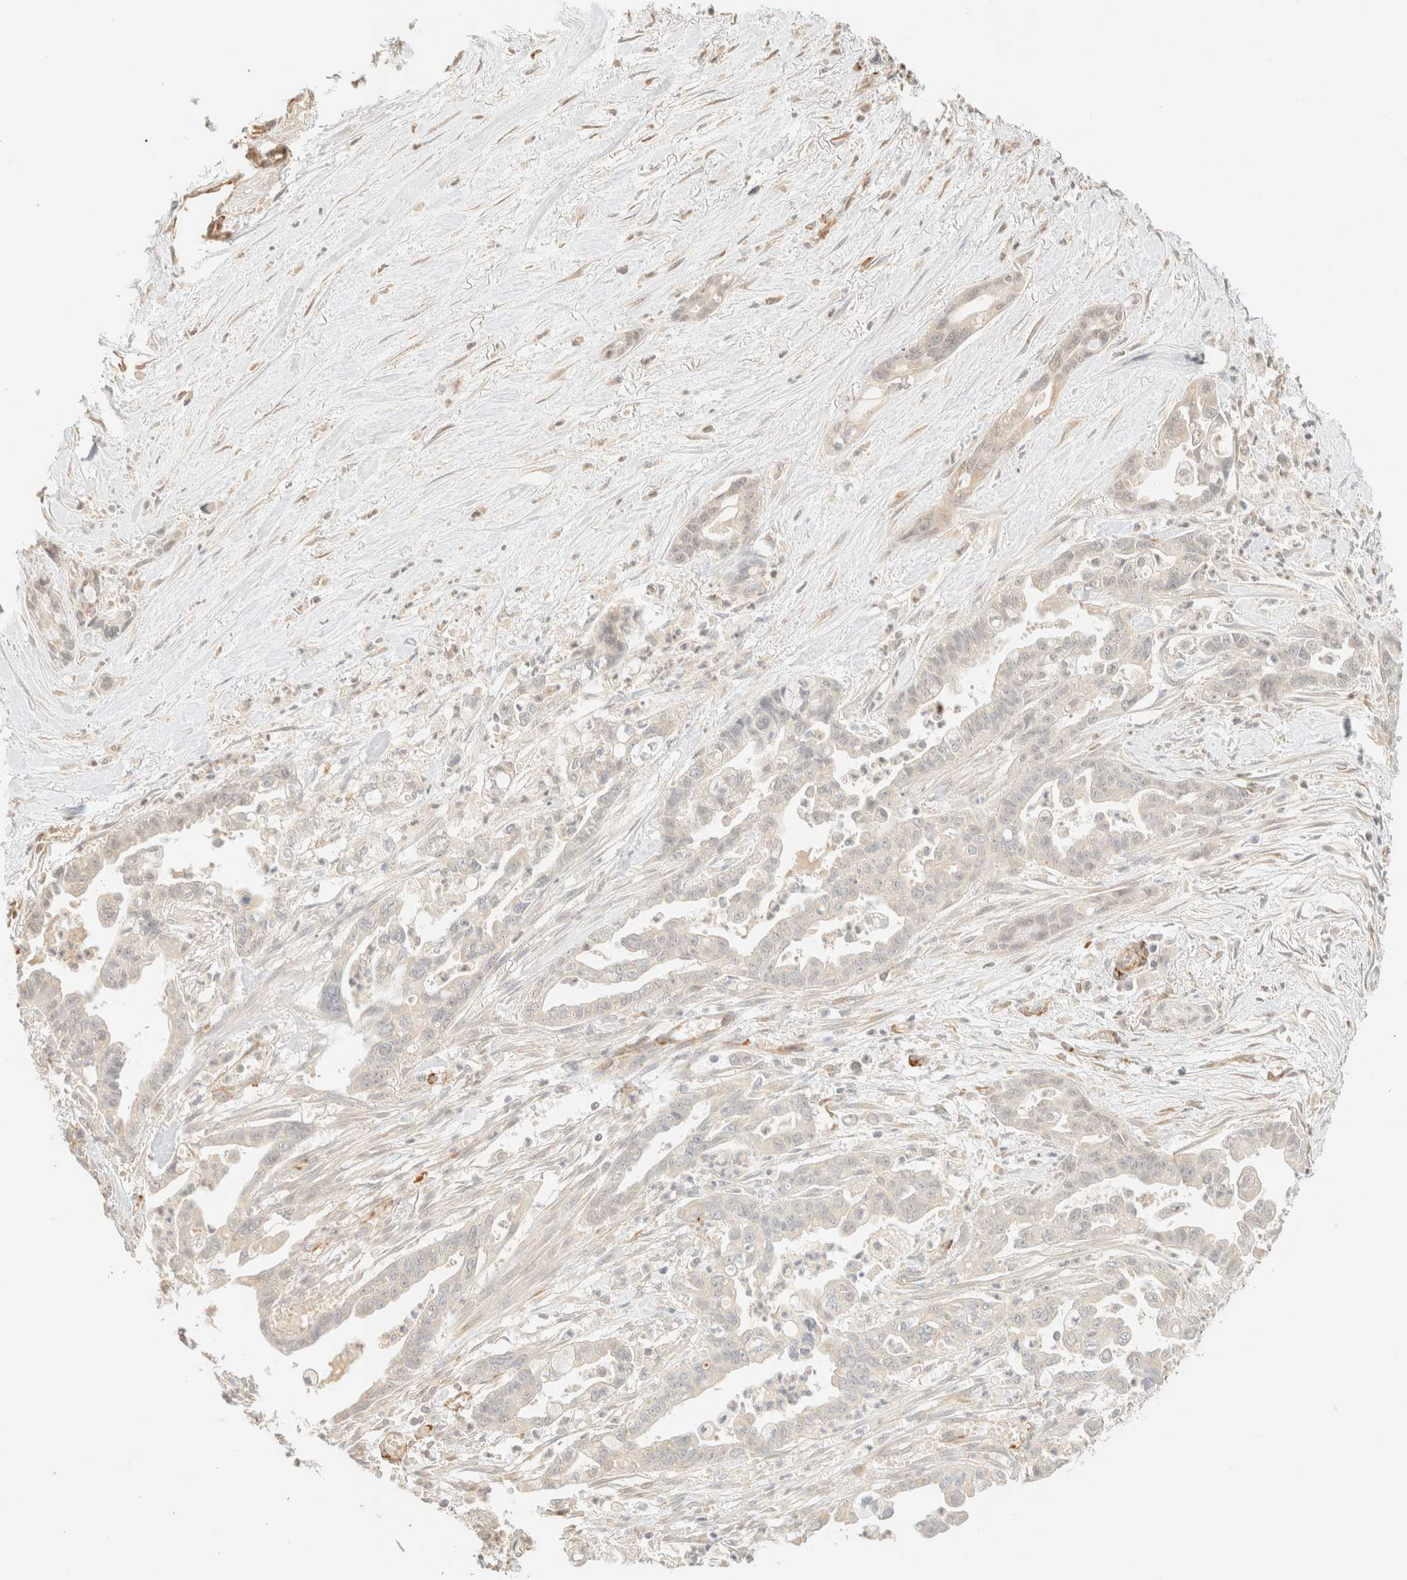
{"staining": {"intensity": "negative", "quantity": "none", "location": "none"}, "tissue": "pancreatic cancer", "cell_type": "Tumor cells", "image_type": "cancer", "snomed": [{"axis": "morphology", "description": "Adenocarcinoma, NOS"}, {"axis": "topography", "description": "Pancreas"}], "caption": "Tumor cells are negative for brown protein staining in adenocarcinoma (pancreatic).", "gene": "SPARCL1", "patient": {"sex": "male", "age": 70}}